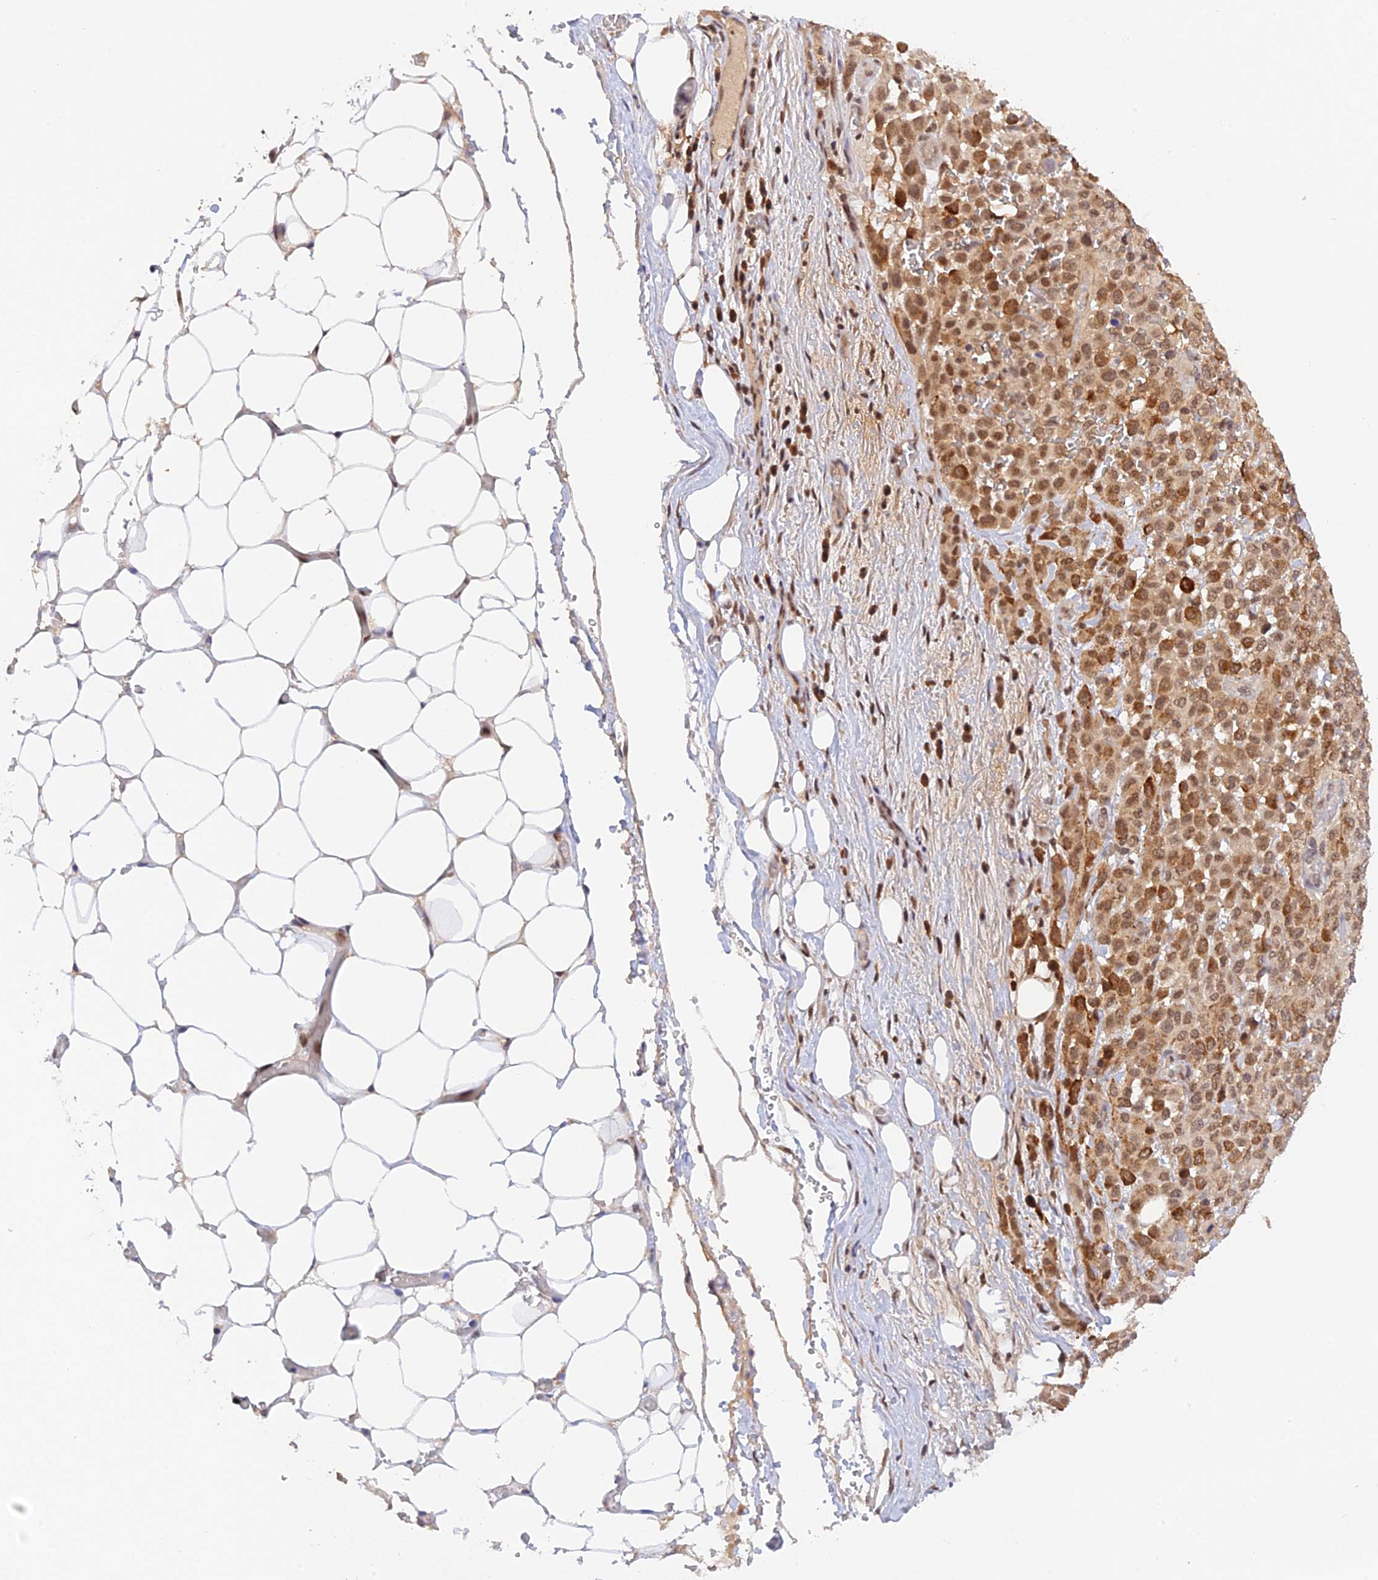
{"staining": {"intensity": "moderate", "quantity": ">75%", "location": "nuclear"}, "tissue": "melanoma", "cell_type": "Tumor cells", "image_type": "cancer", "snomed": [{"axis": "morphology", "description": "Malignant melanoma, Metastatic site"}, {"axis": "topography", "description": "Skin"}], "caption": "Protein staining of malignant melanoma (metastatic site) tissue exhibits moderate nuclear staining in approximately >75% of tumor cells. (IHC, brightfield microscopy, high magnification).", "gene": "ZNF436", "patient": {"sex": "female", "age": 81}}